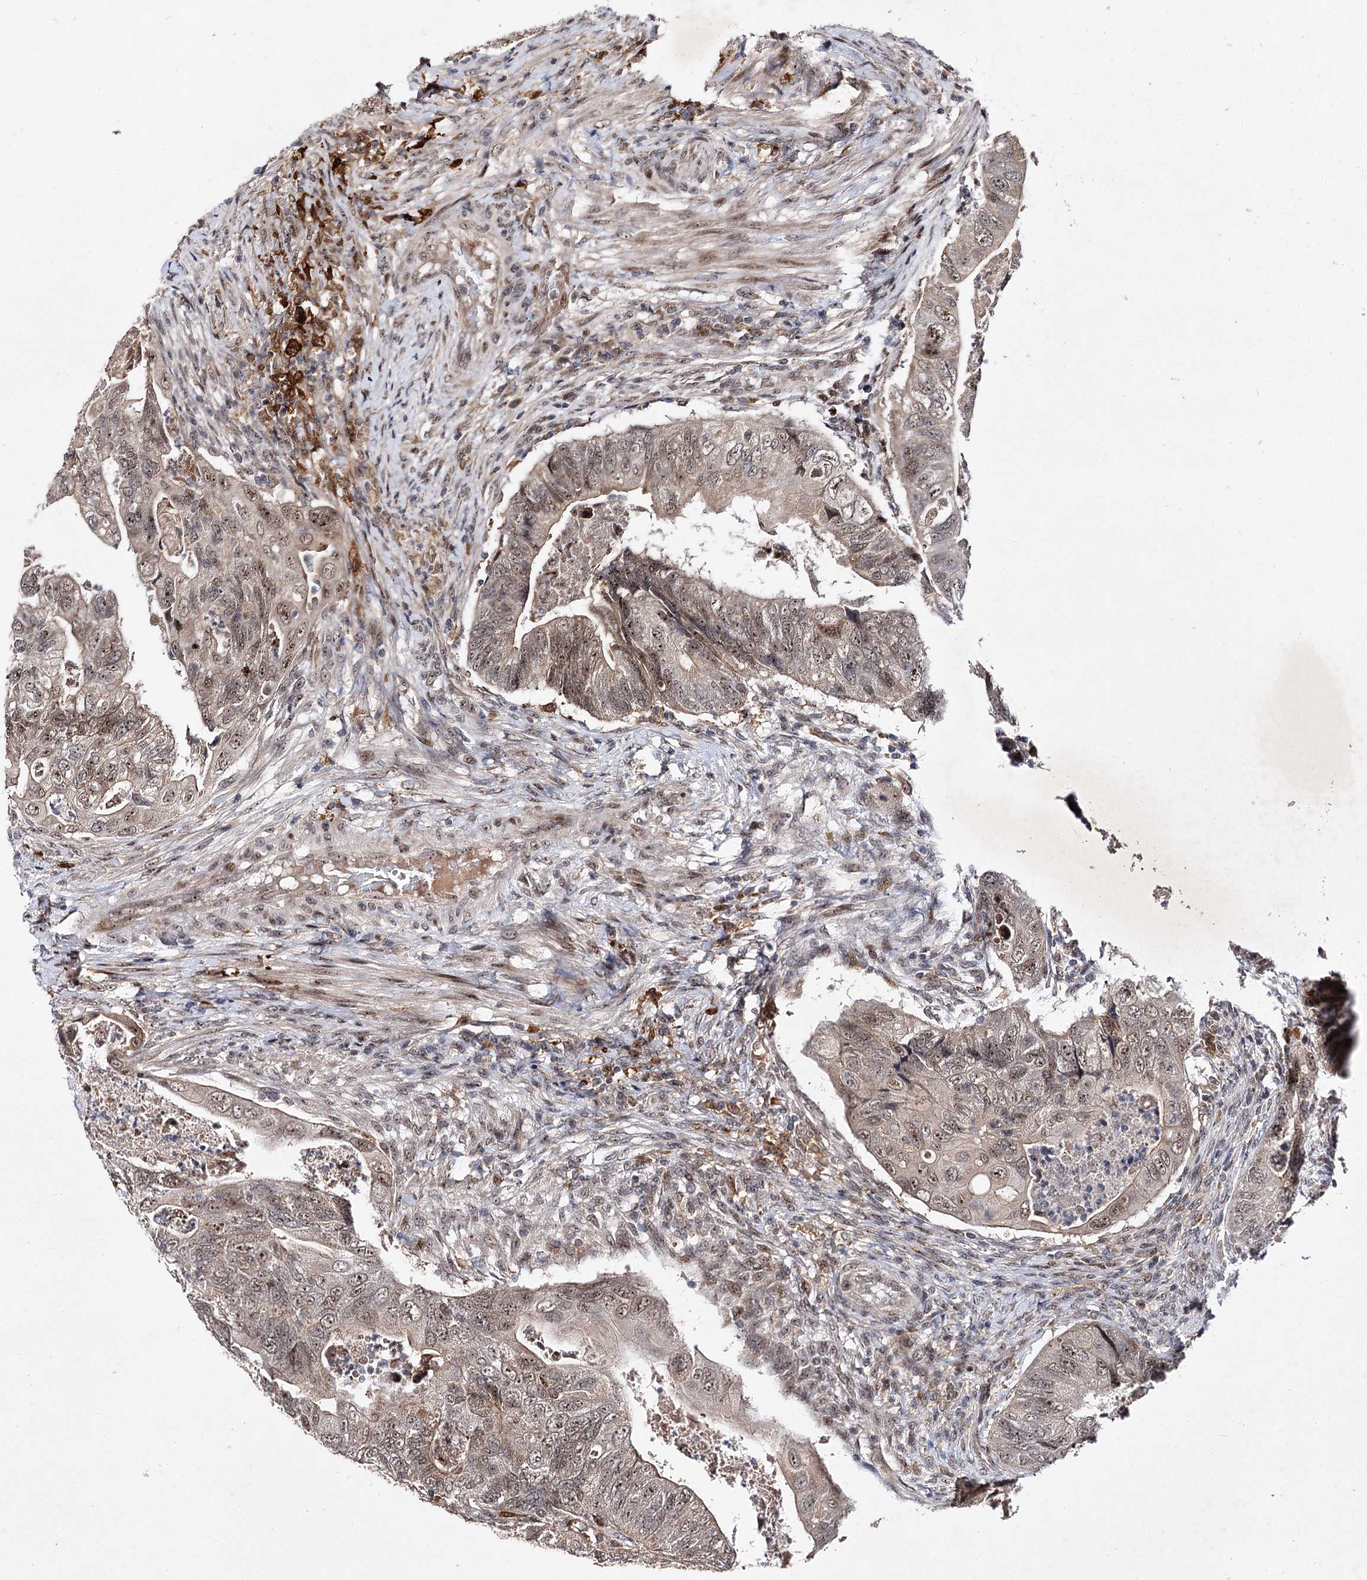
{"staining": {"intensity": "moderate", "quantity": "25%-75%", "location": "nuclear"}, "tissue": "colorectal cancer", "cell_type": "Tumor cells", "image_type": "cancer", "snomed": [{"axis": "morphology", "description": "Adenocarcinoma, NOS"}, {"axis": "topography", "description": "Rectum"}], "caption": "Adenocarcinoma (colorectal) tissue reveals moderate nuclear positivity in about 25%-75% of tumor cells, visualized by immunohistochemistry.", "gene": "BUD13", "patient": {"sex": "male", "age": 63}}